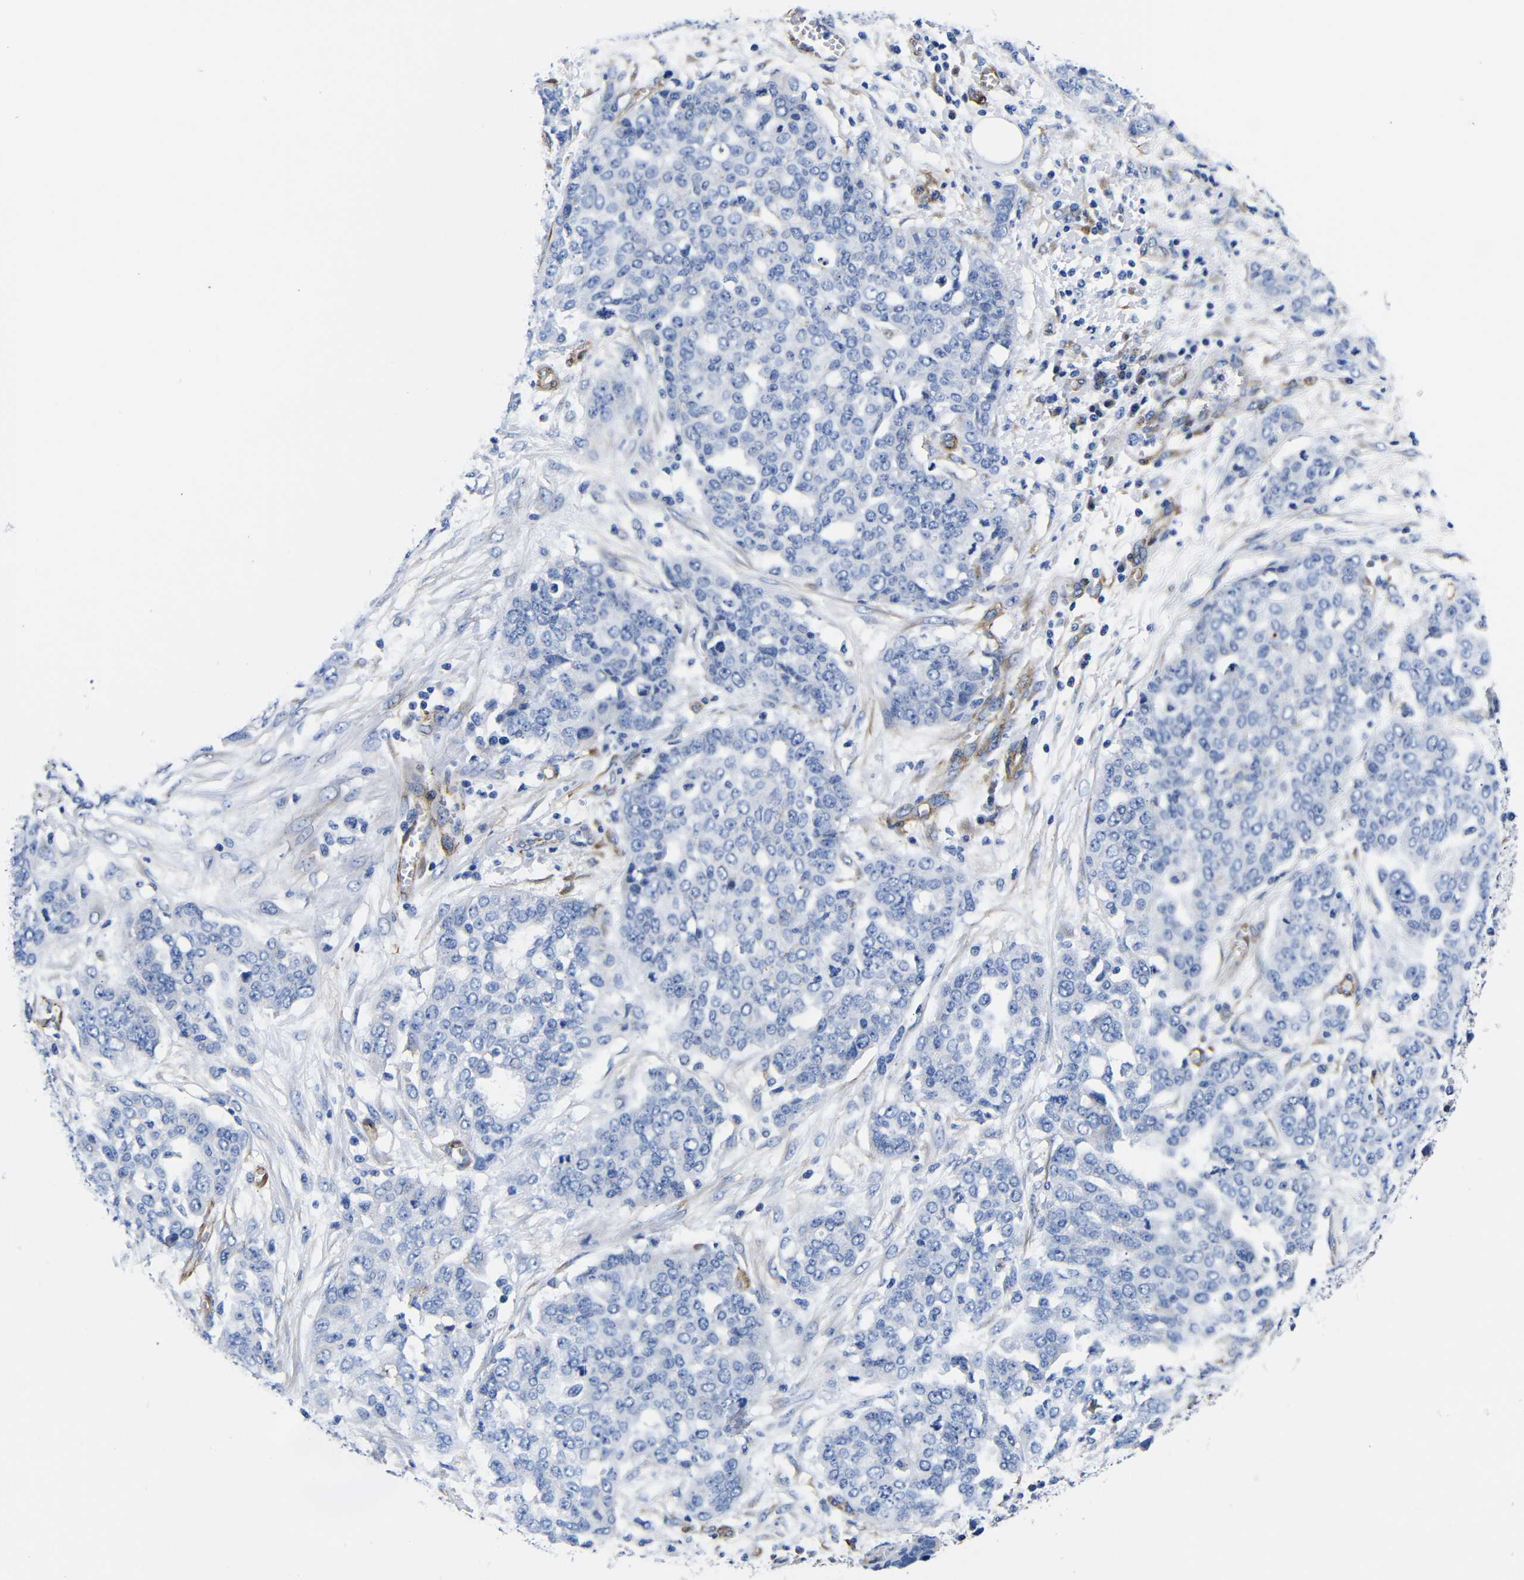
{"staining": {"intensity": "negative", "quantity": "none", "location": "none"}, "tissue": "ovarian cancer", "cell_type": "Tumor cells", "image_type": "cancer", "snomed": [{"axis": "morphology", "description": "Cystadenocarcinoma, serous, NOS"}, {"axis": "topography", "description": "Soft tissue"}, {"axis": "topography", "description": "Ovary"}], "caption": "IHC micrograph of neoplastic tissue: ovarian serous cystadenocarcinoma stained with DAB displays no significant protein staining in tumor cells.", "gene": "LRIG1", "patient": {"sex": "female", "age": 57}}